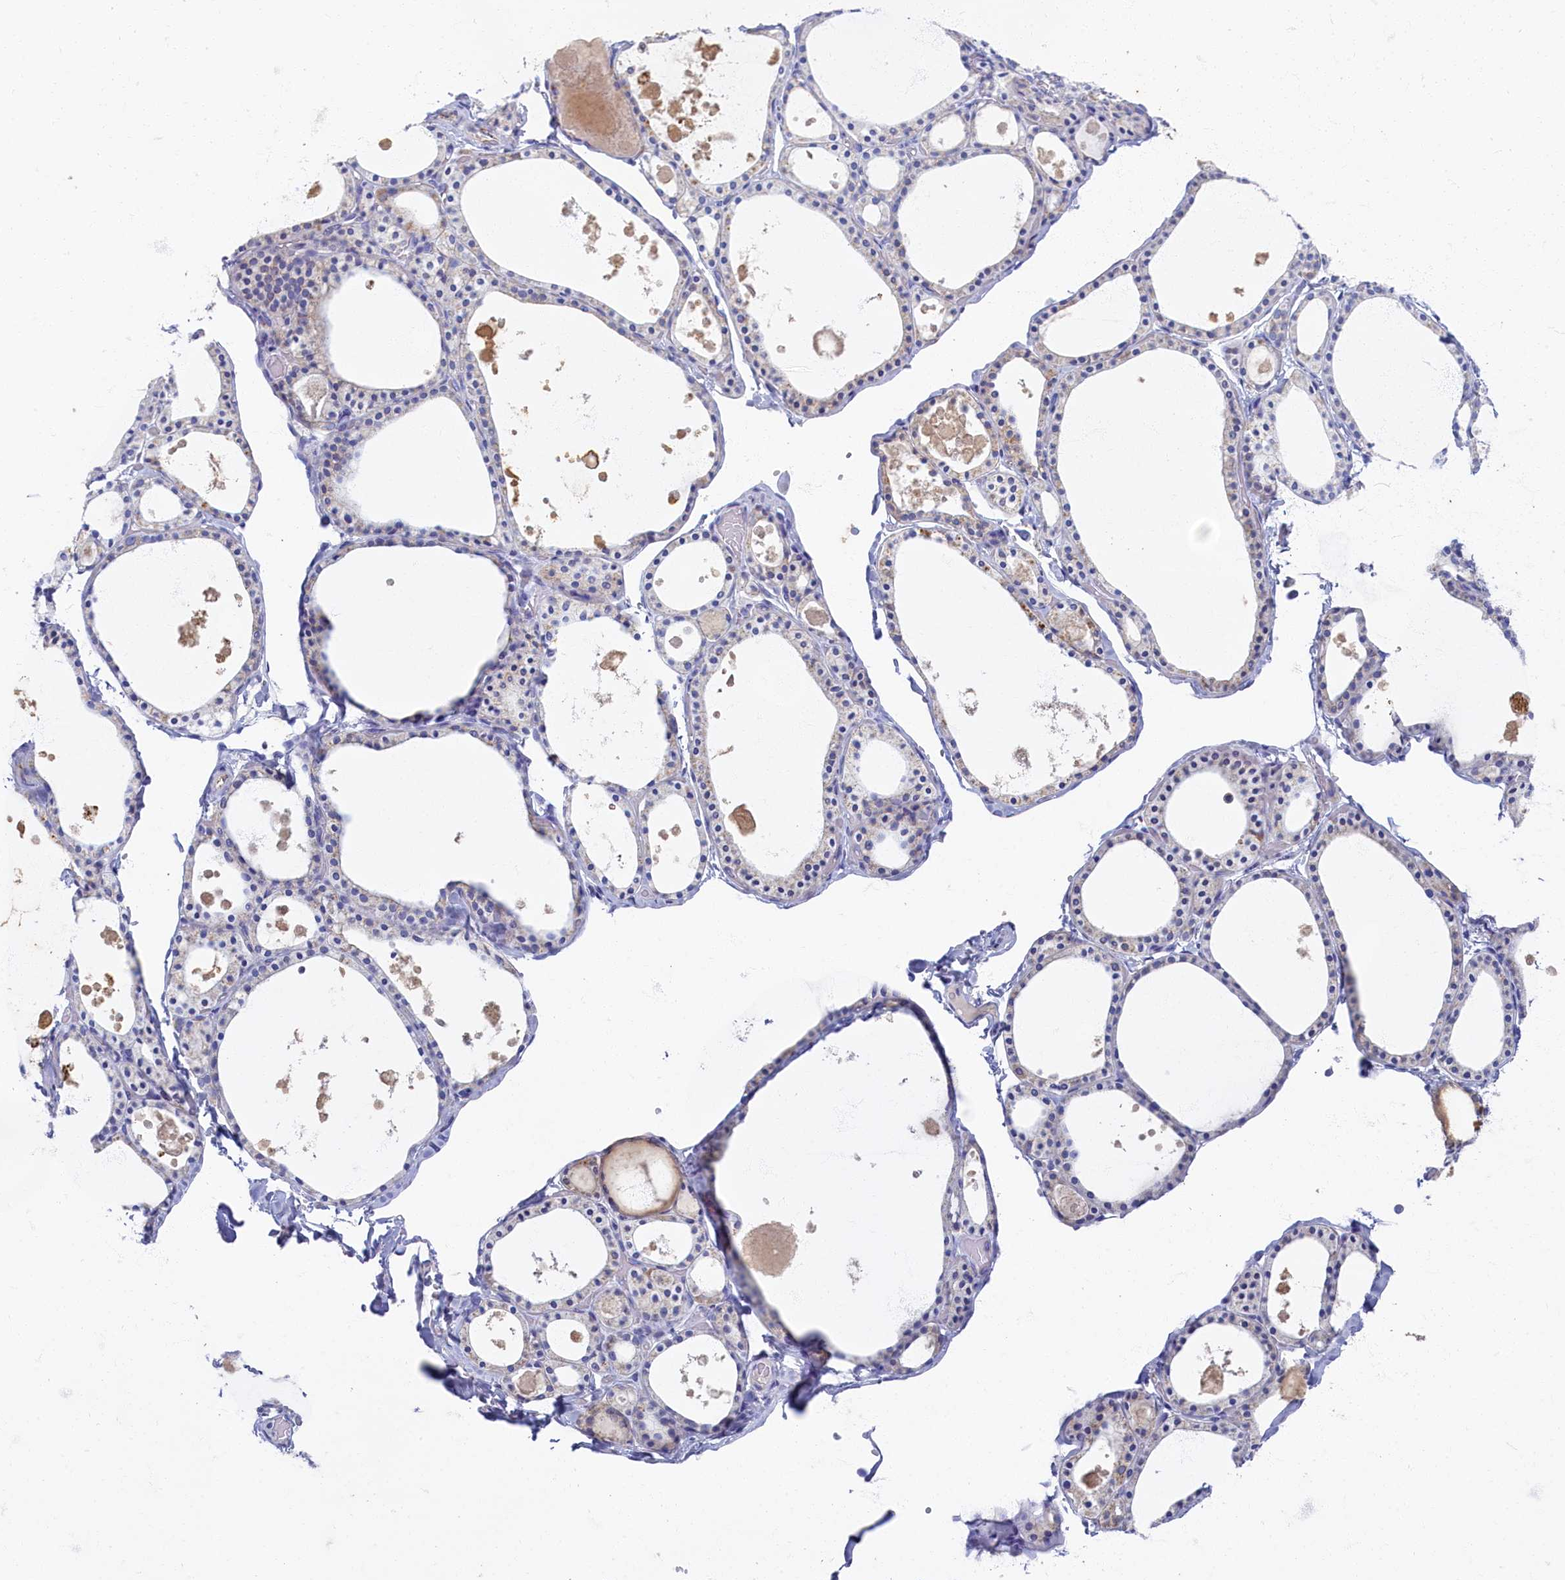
{"staining": {"intensity": "negative", "quantity": "none", "location": "none"}, "tissue": "thyroid gland", "cell_type": "Glandular cells", "image_type": "normal", "snomed": [{"axis": "morphology", "description": "Normal tissue, NOS"}, {"axis": "topography", "description": "Thyroid gland"}], "caption": "An IHC histopathology image of normal thyroid gland is shown. There is no staining in glandular cells of thyroid gland.", "gene": "OCIAD2", "patient": {"sex": "male", "age": 56}}